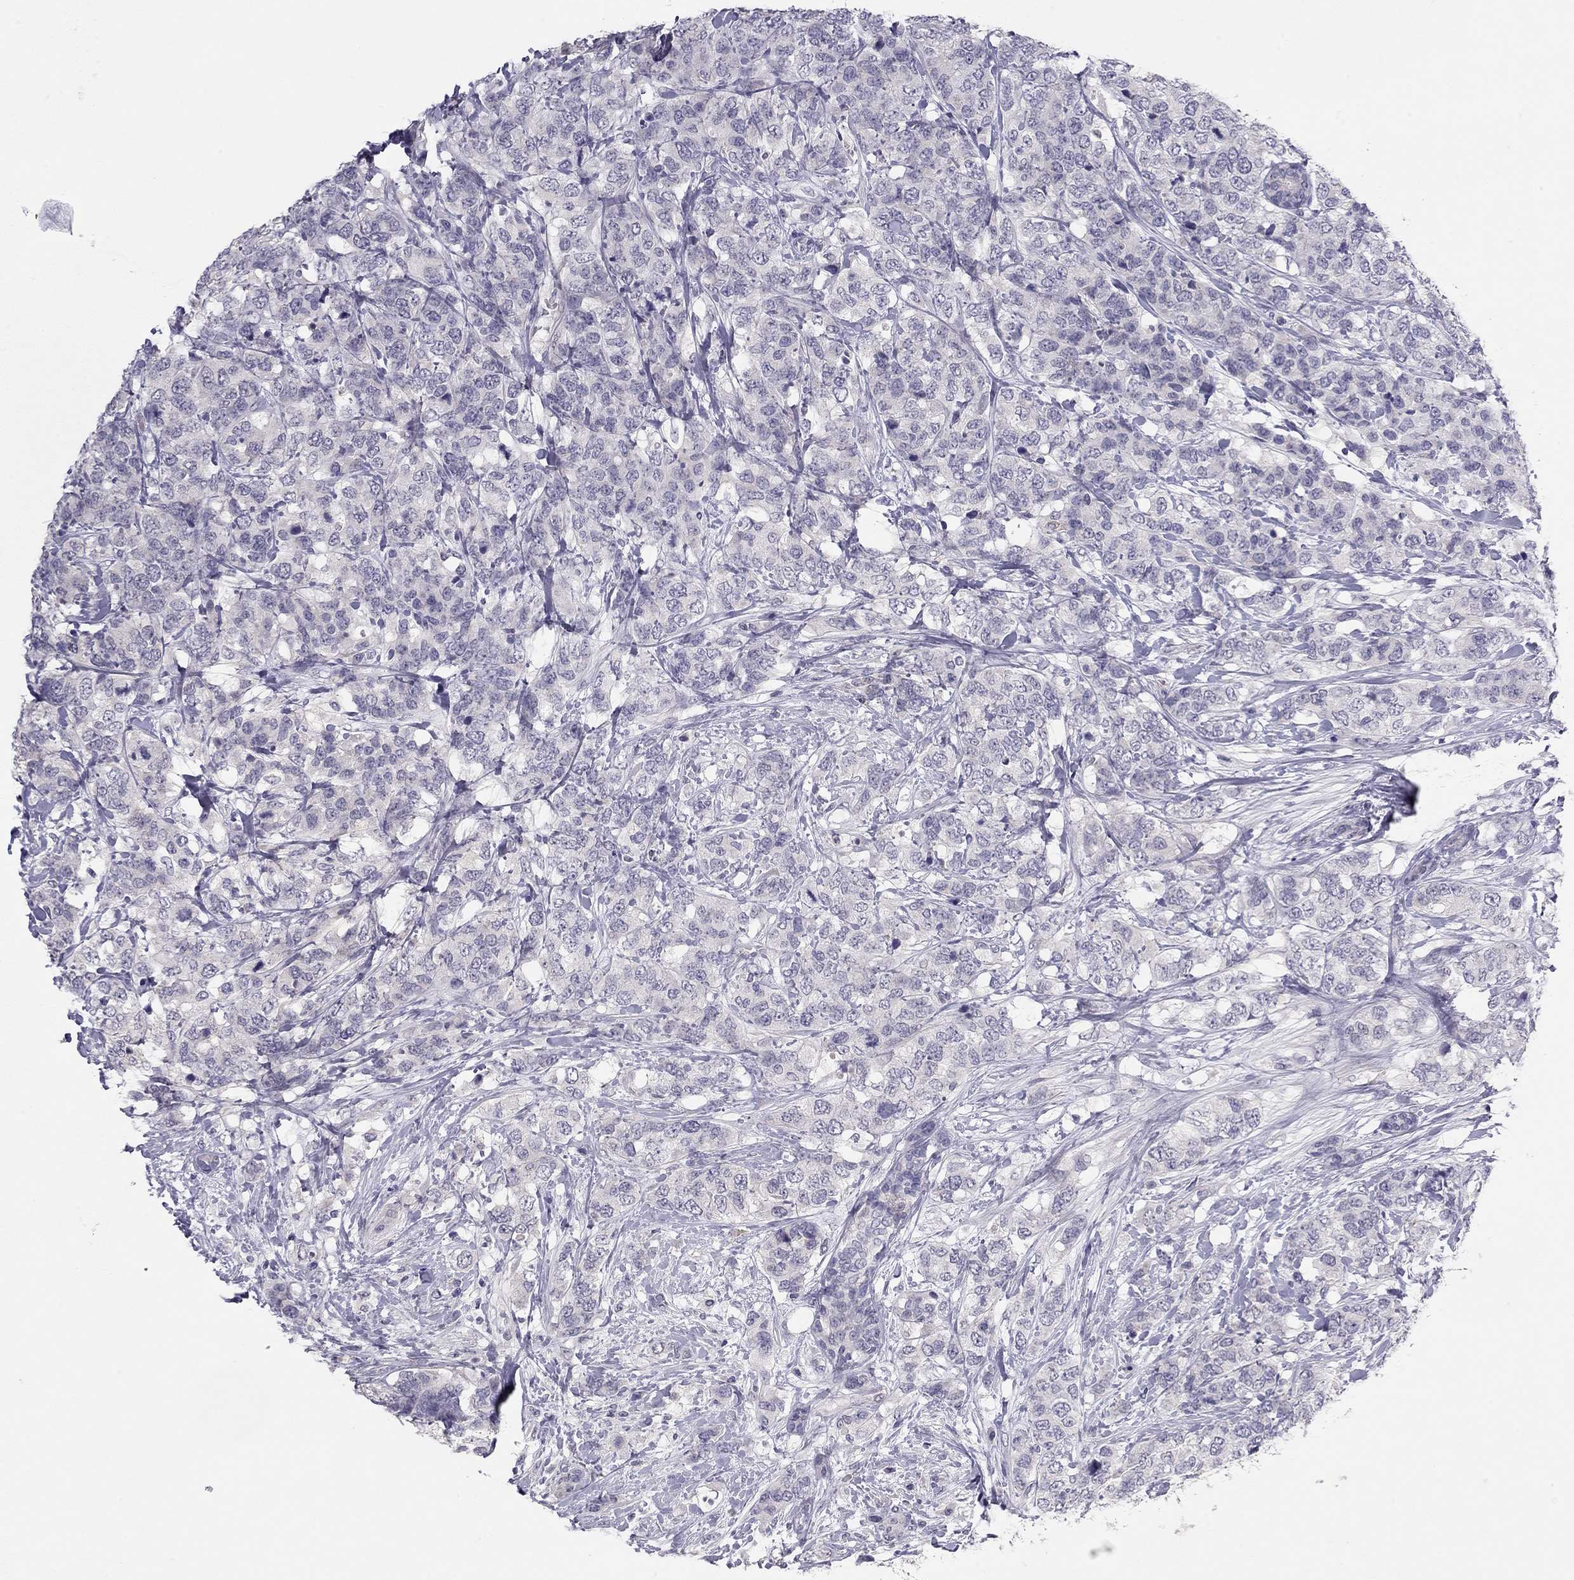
{"staining": {"intensity": "negative", "quantity": "none", "location": "none"}, "tissue": "breast cancer", "cell_type": "Tumor cells", "image_type": "cancer", "snomed": [{"axis": "morphology", "description": "Lobular carcinoma"}, {"axis": "topography", "description": "Breast"}], "caption": "This is an immunohistochemistry (IHC) image of human breast cancer (lobular carcinoma). There is no staining in tumor cells.", "gene": "ADORA2A", "patient": {"sex": "female", "age": 59}}